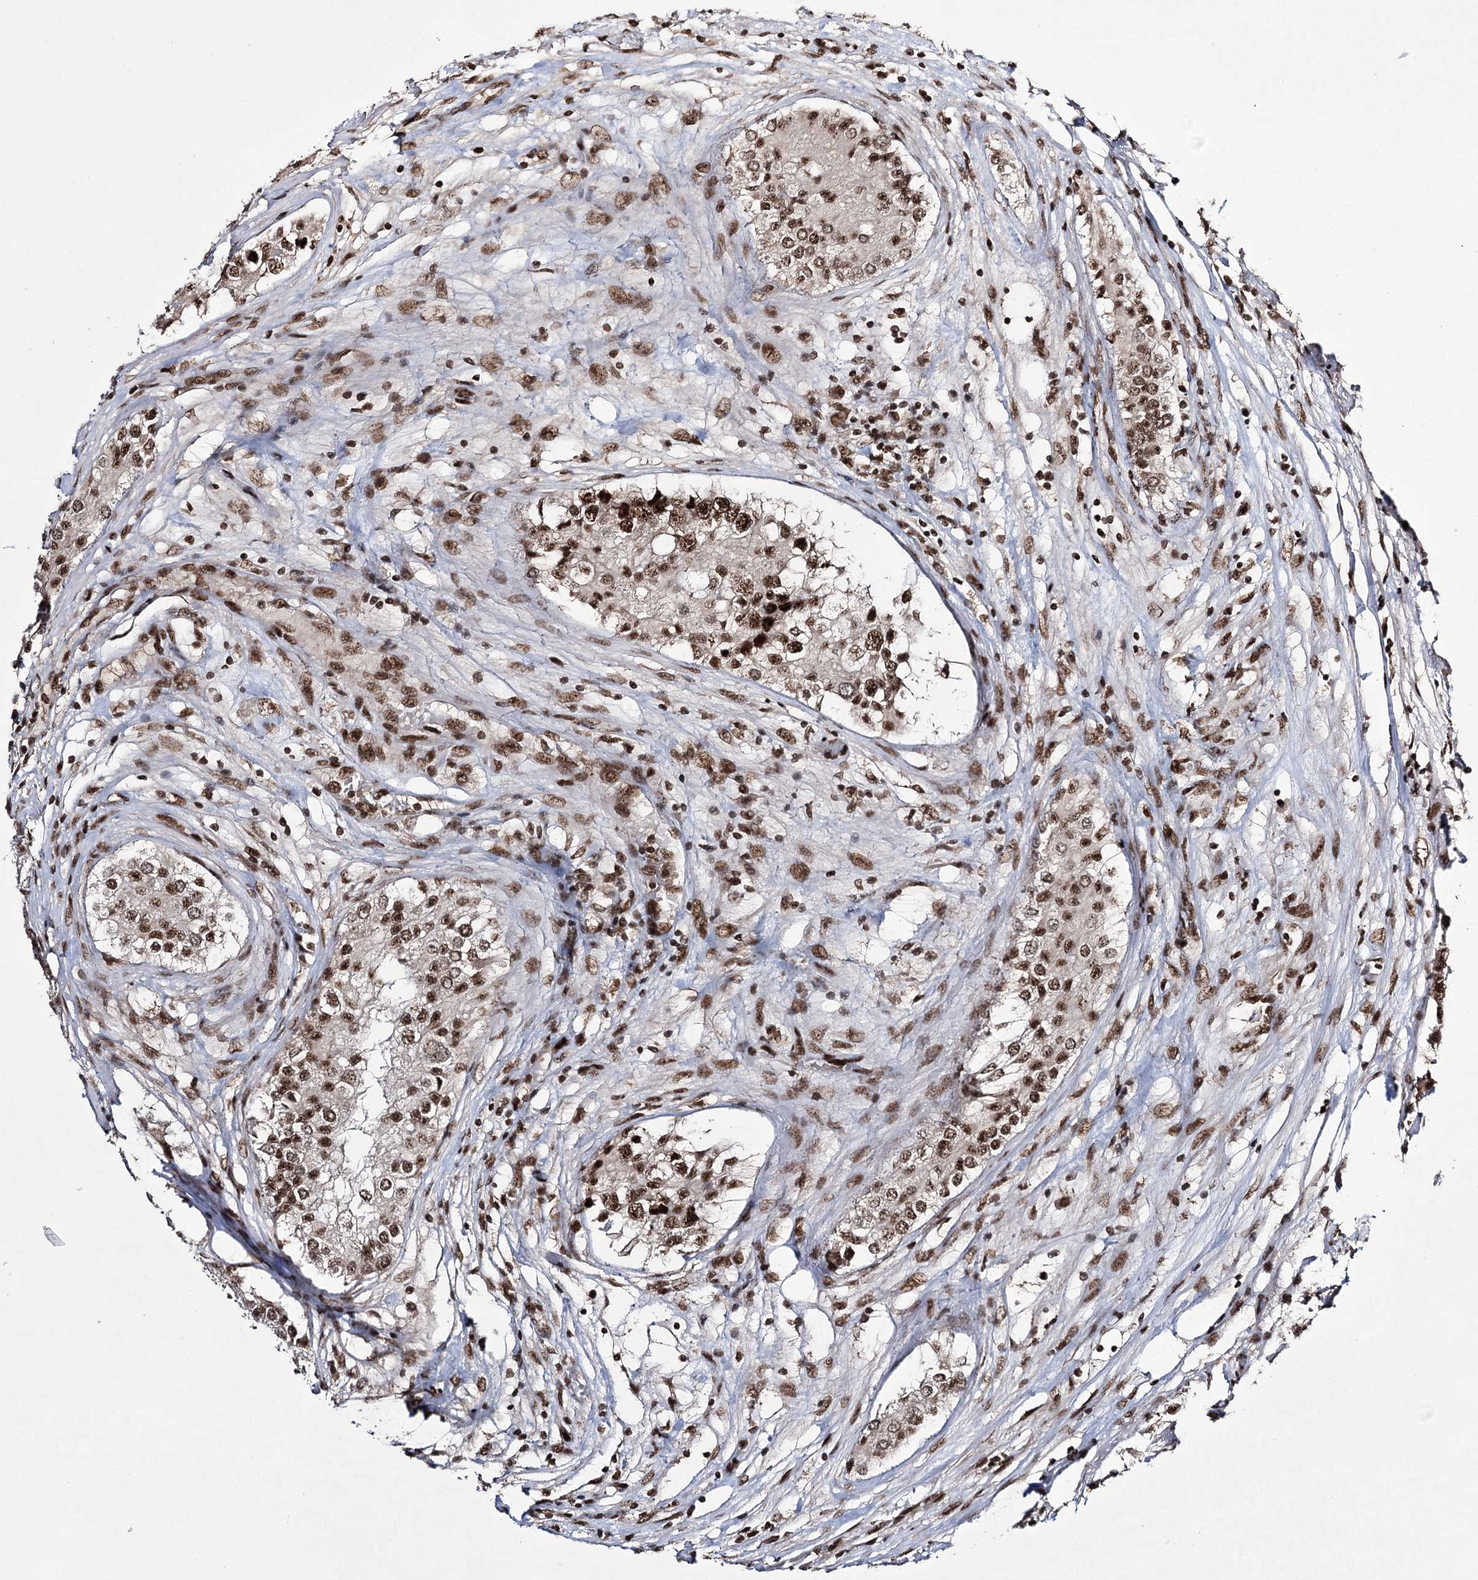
{"staining": {"intensity": "strong", "quantity": ">75%", "location": "nuclear"}, "tissue": "testis cancer", "cell_type": "Tumor cells", "image_type": "cancer", "snomed": [{"axis": "morphology", "description": "Carcinoma, Embryonal, NOS"}, {"axis": "topography", "description": "Testis"}], "caption": "Strong nuclear expression is identified in about >75% of tumor cells in embryonal carcinoma (testis). (DAB IHC, brown staining for protein, blue staining for nuclei).", "gene": "PRPF40A", "patient": {"sex": "male", "age": 25}}